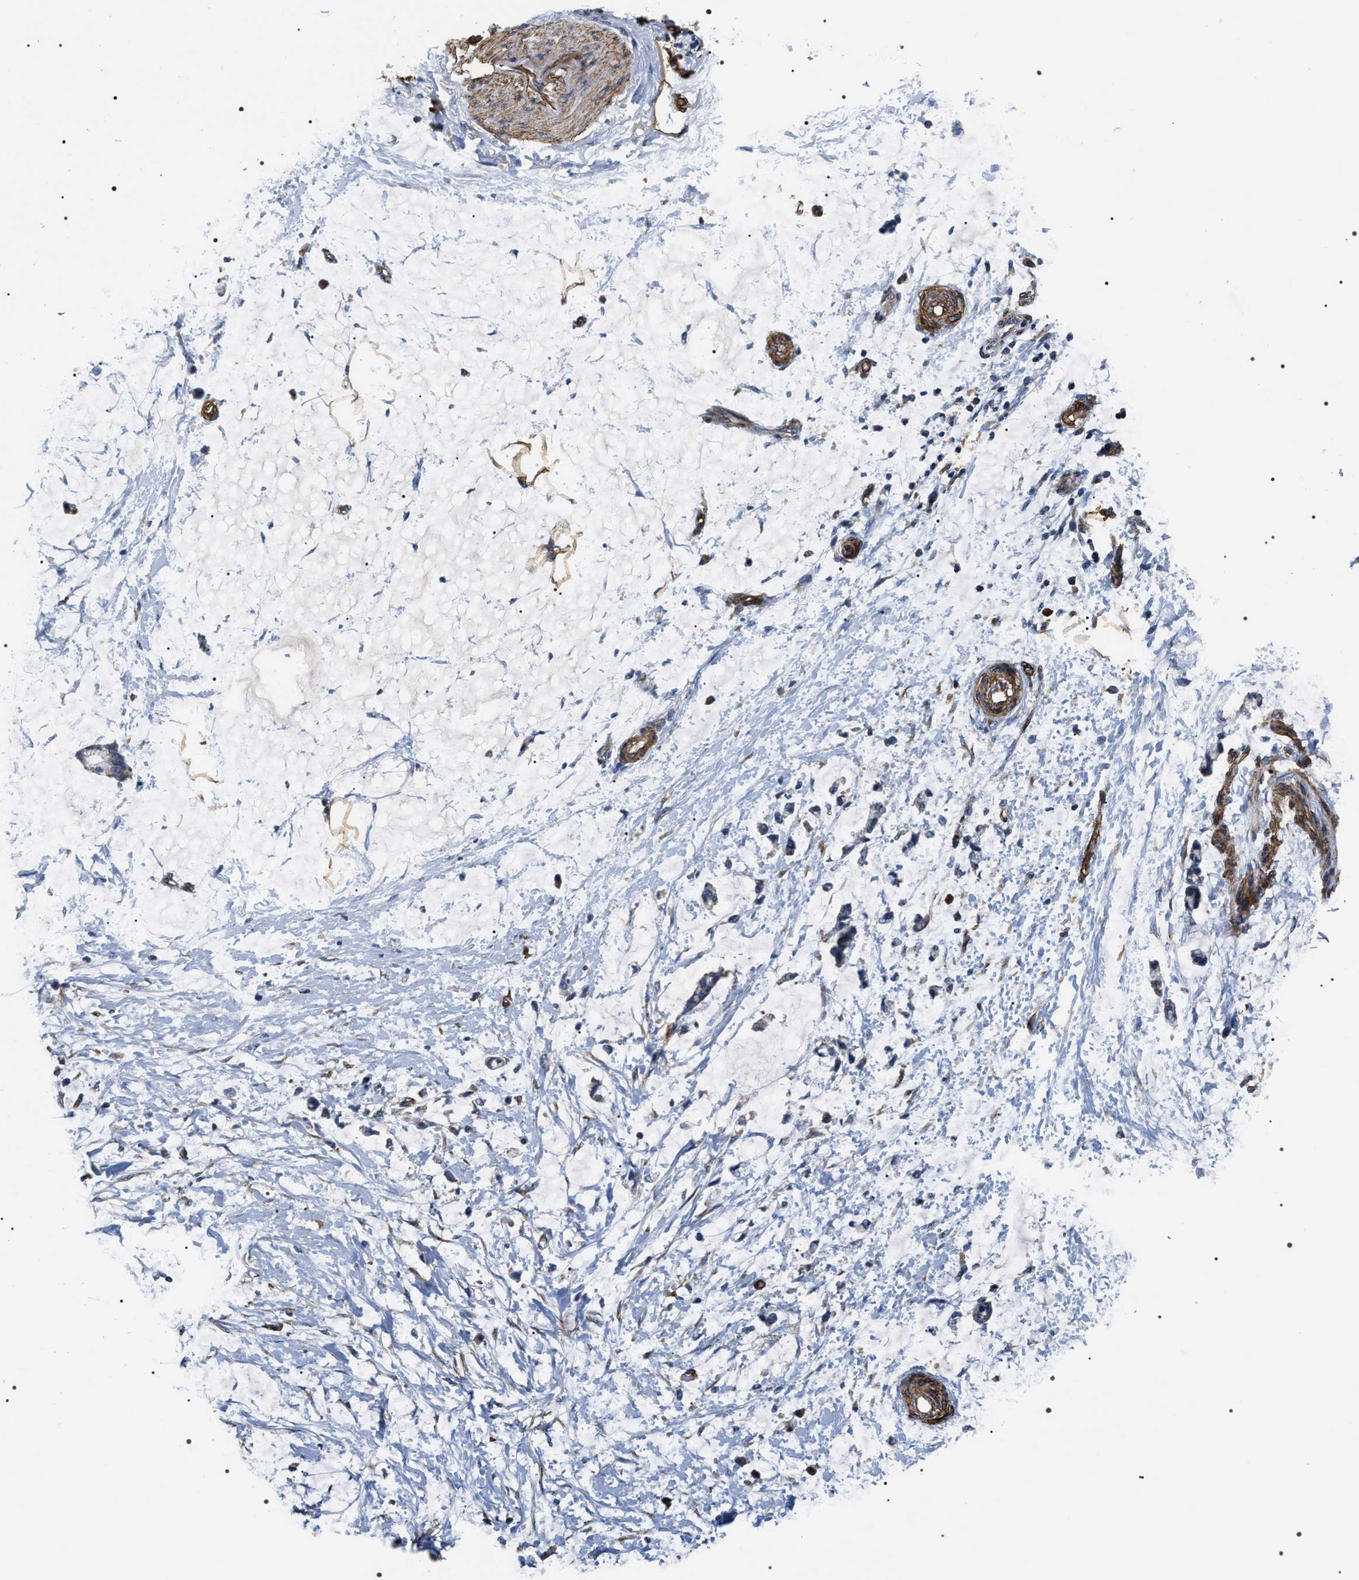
{"staining": {"intensity": "weak", "quantity": ">75%", "location": "cytoplasmic/membranous"}, "tissue": "soft tissue", "cell_type": "Chondrocytes", "image_type": "normal", "snomed": [{"axis": "morphology", "description": "Normal tissue, NOS"}, {"axis": "morphology", "description": "Adenocarcinoma, NOS"}, {"axis": "topography", "description": "Colon"}, {"axis": "topography", "description": "Peripheral nerve tissue"}], "caption": "A low amount of weak cytoplasmic/membranous expression is appreciated in approximately >75% of chondrocytes in unremarkable soft tissue. Nuclei are stained in blue.", "gene": "ZC3HAV1L", "patient": {"sex": "male", "age": 14}}